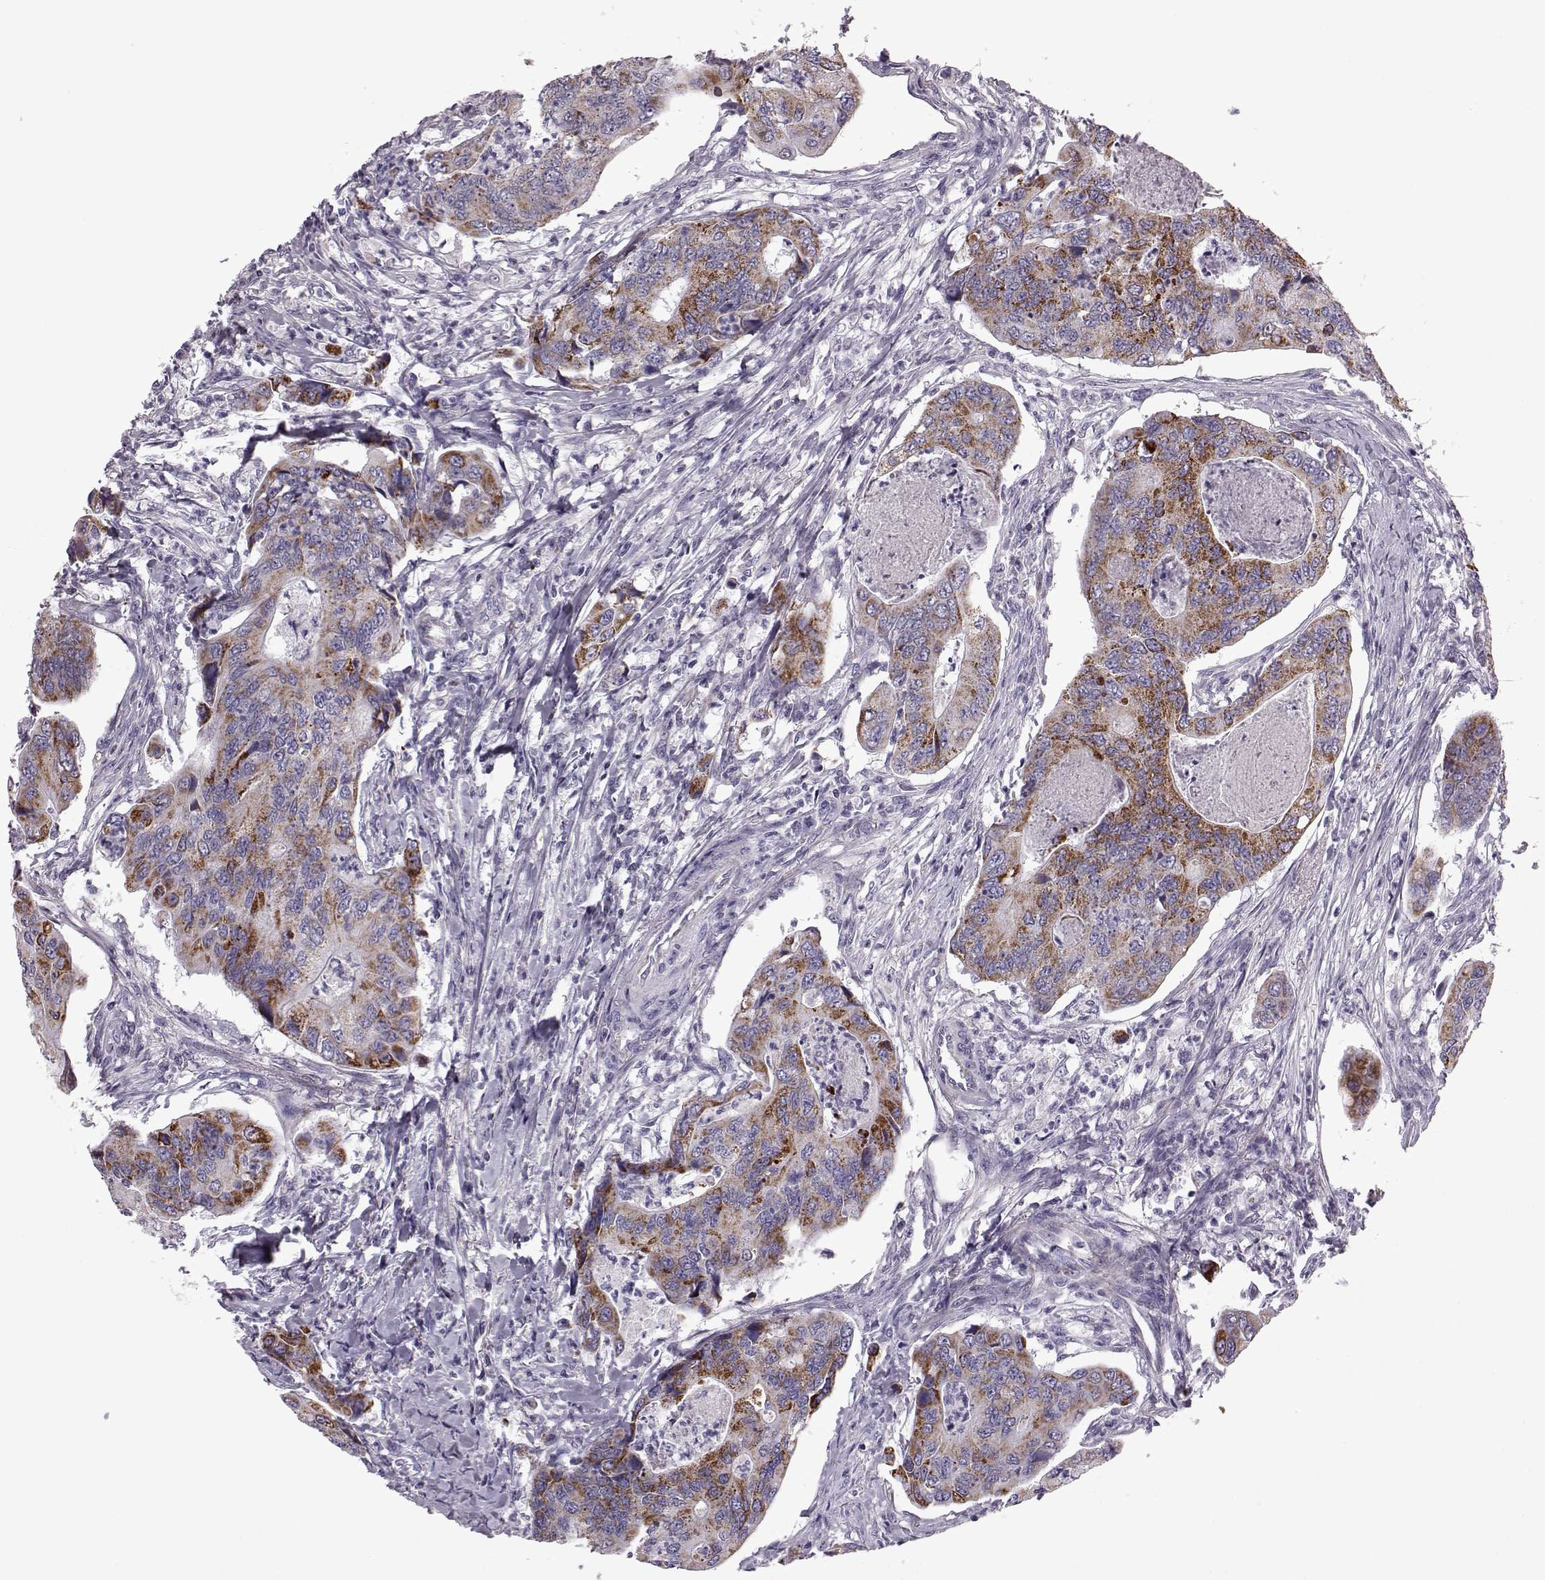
{"staining": {"intensity": "strong", "quantity": ">75%", "location": "cytoplasmic/membranous"}, "tissue": "colorectal cancer", "cell_type": "Tumor cells", "image_type": "cancer", "snomed": [{"axis": "morphology", "description": "Adenocarcinoma, NOS"}, {"axis": "topography", "description": "Colon"}], "caption": "Immunohistochemistry (IHC) histopathology image of adenocarcinoma (colorectal) stained for a protein (brown), which exhibits high levels of strong cytoplasmic/membranous expression in approximately >75% of tumor cells.", "gene": "RIMS2", "patient": {"sex": "female", "age": 67}}